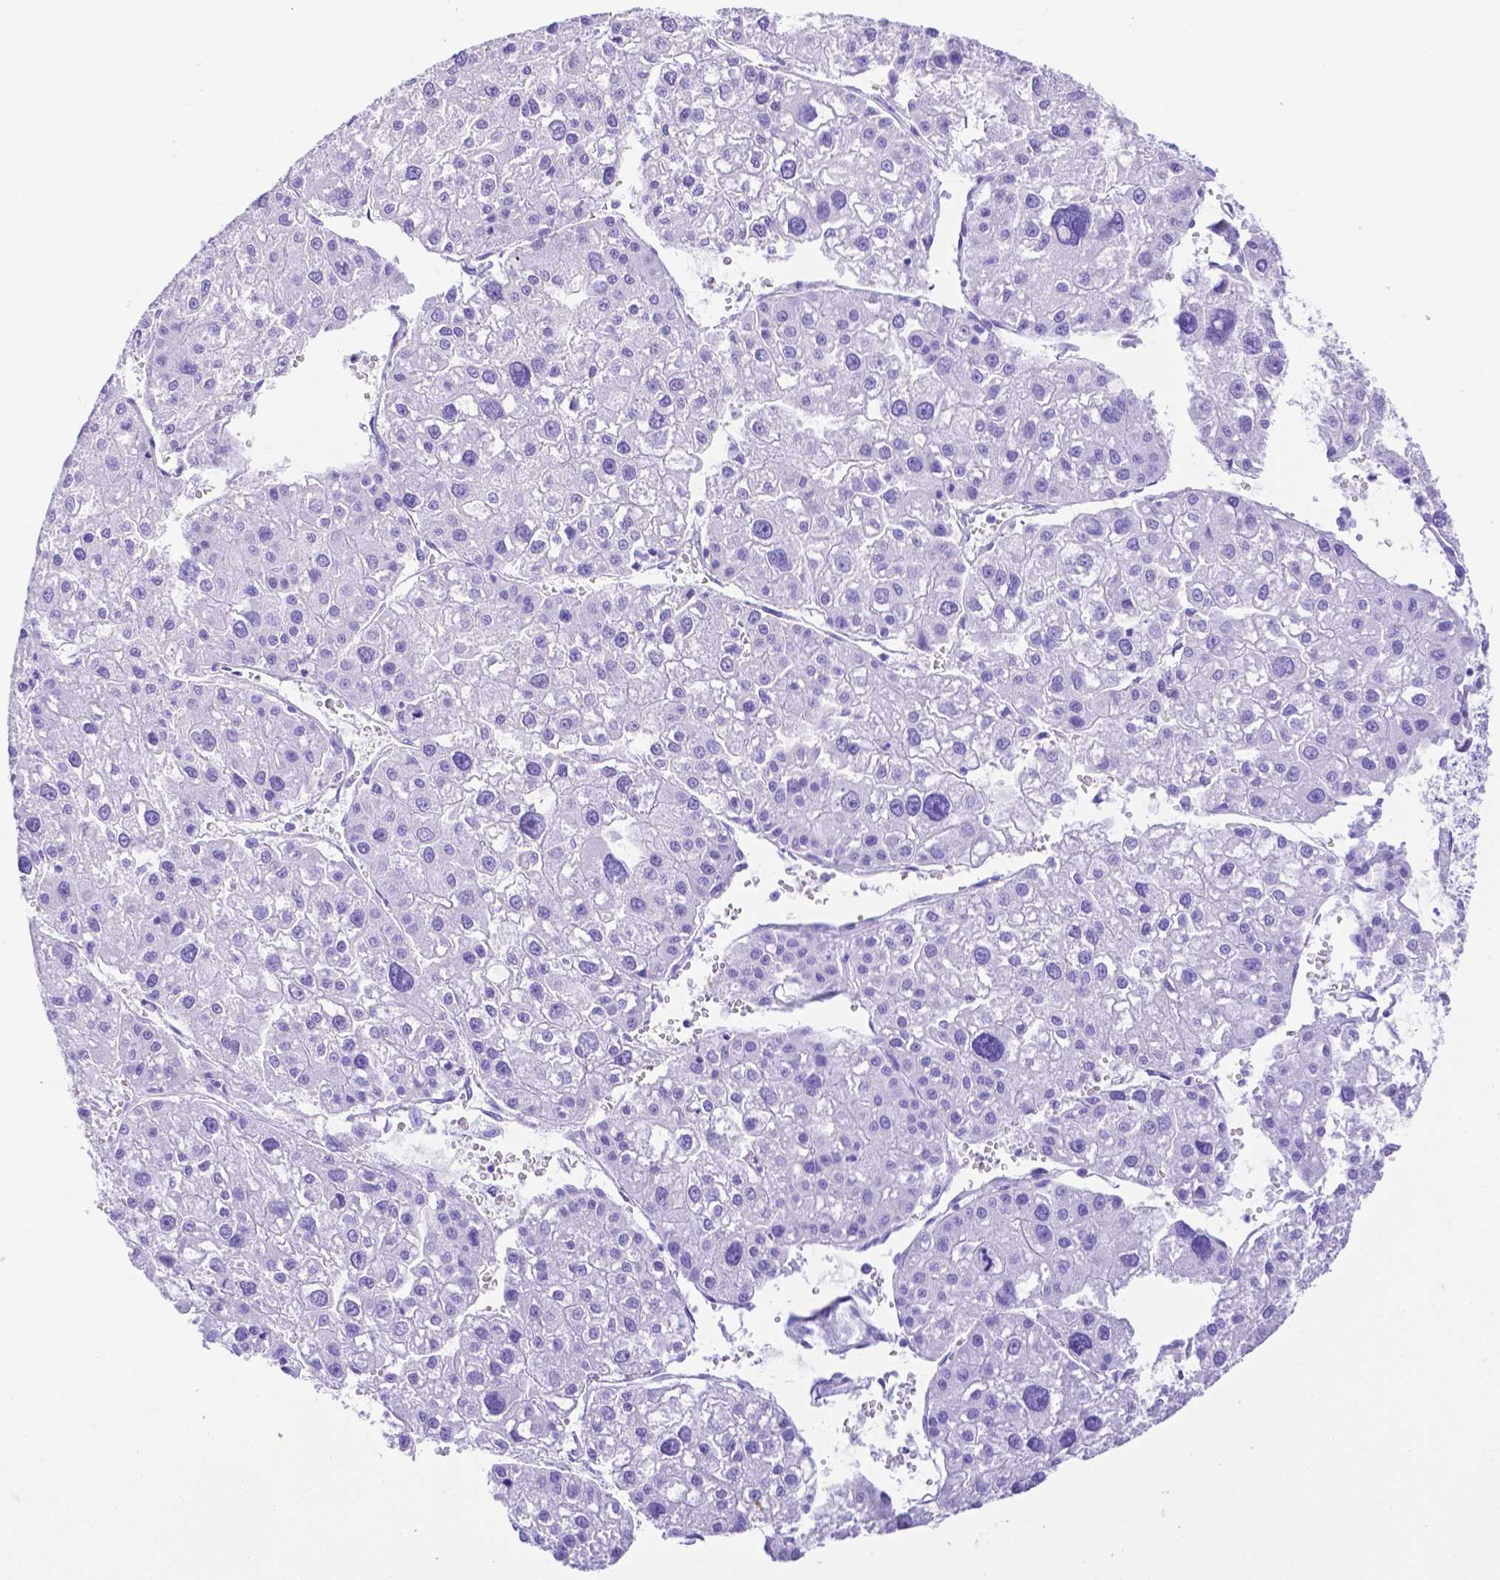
{"staining": {"intensity": "negative", "quantity": "none", "location": "none"}, "tissue": "liver cancer", "cell_type": "Tumor cells", "image_type": "cancer", "snomed": [{"axis": "morphology", "description": "Carcinoma, Hepatocellular, NOS"}, {"axis": "topography", "description": "Liver"}], "caption": "A high-resolution histopathology image shows immunohistochemistry (IHC) staining of hepatocellular carcinoma (liver), which demonstrates no significant expression in tumor cells.", "gene": "SMR3A", "patient": {"sex": "male", "age": 73}}